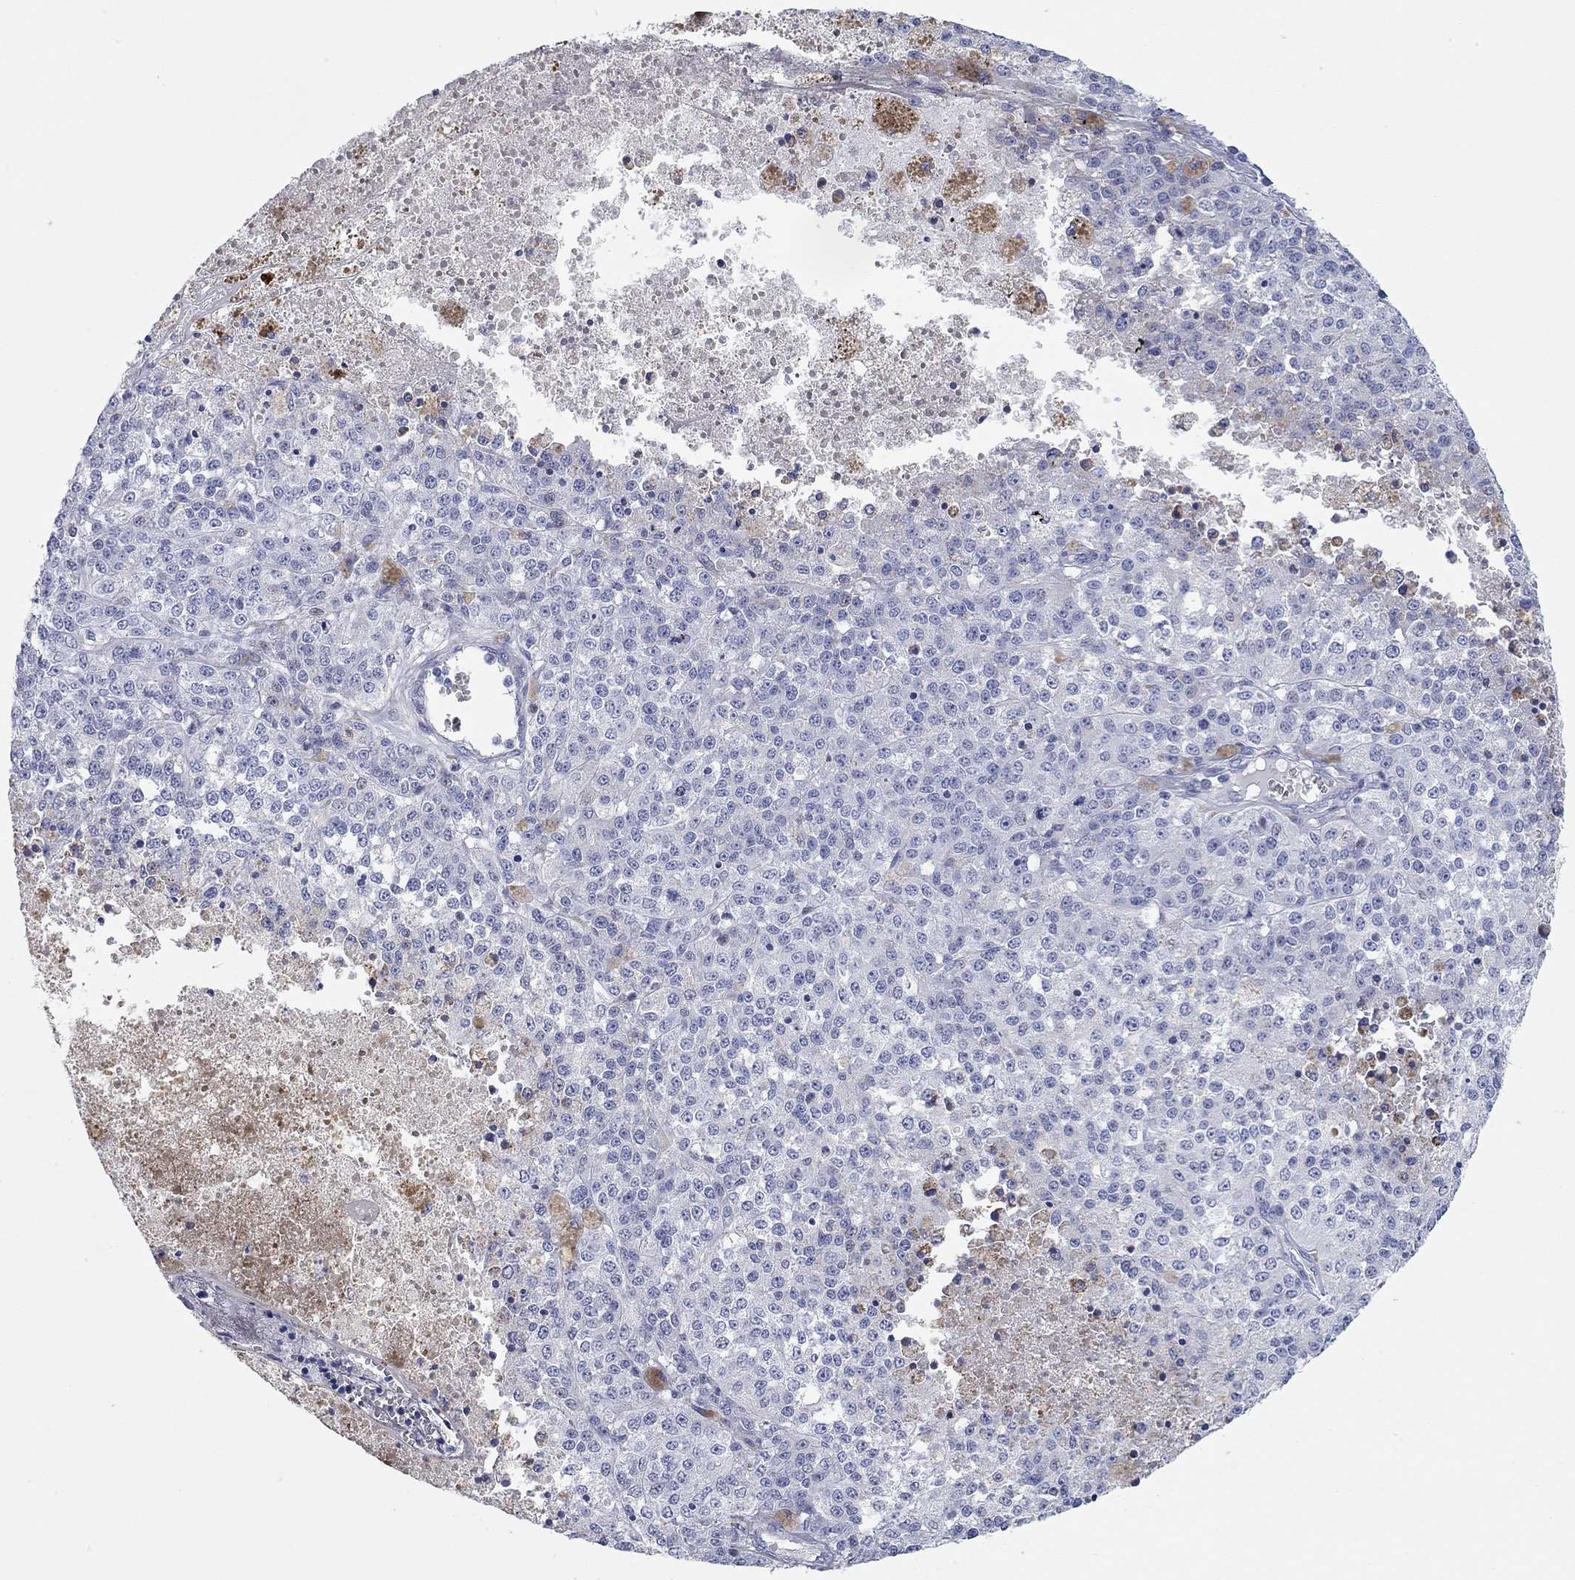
{"staining": {"intensity": "negative", "quantity": "none", "location": "none"}, "tissue": "melanoma", "cell_type": "Tumor cells", "image_type": "cancer", "snomed": [{"axis": "morphology", "description": "Malignant melanoma, Metastatic site"}, {"axis": "topography", "description": "Lymph node"}], "caption": "This is an immunohistochemistry photomicrograph of melanoma. There is no staining in tumor cells.", "gene": "CHI3L2", "patient": {"sex": "female", "age": 64}}